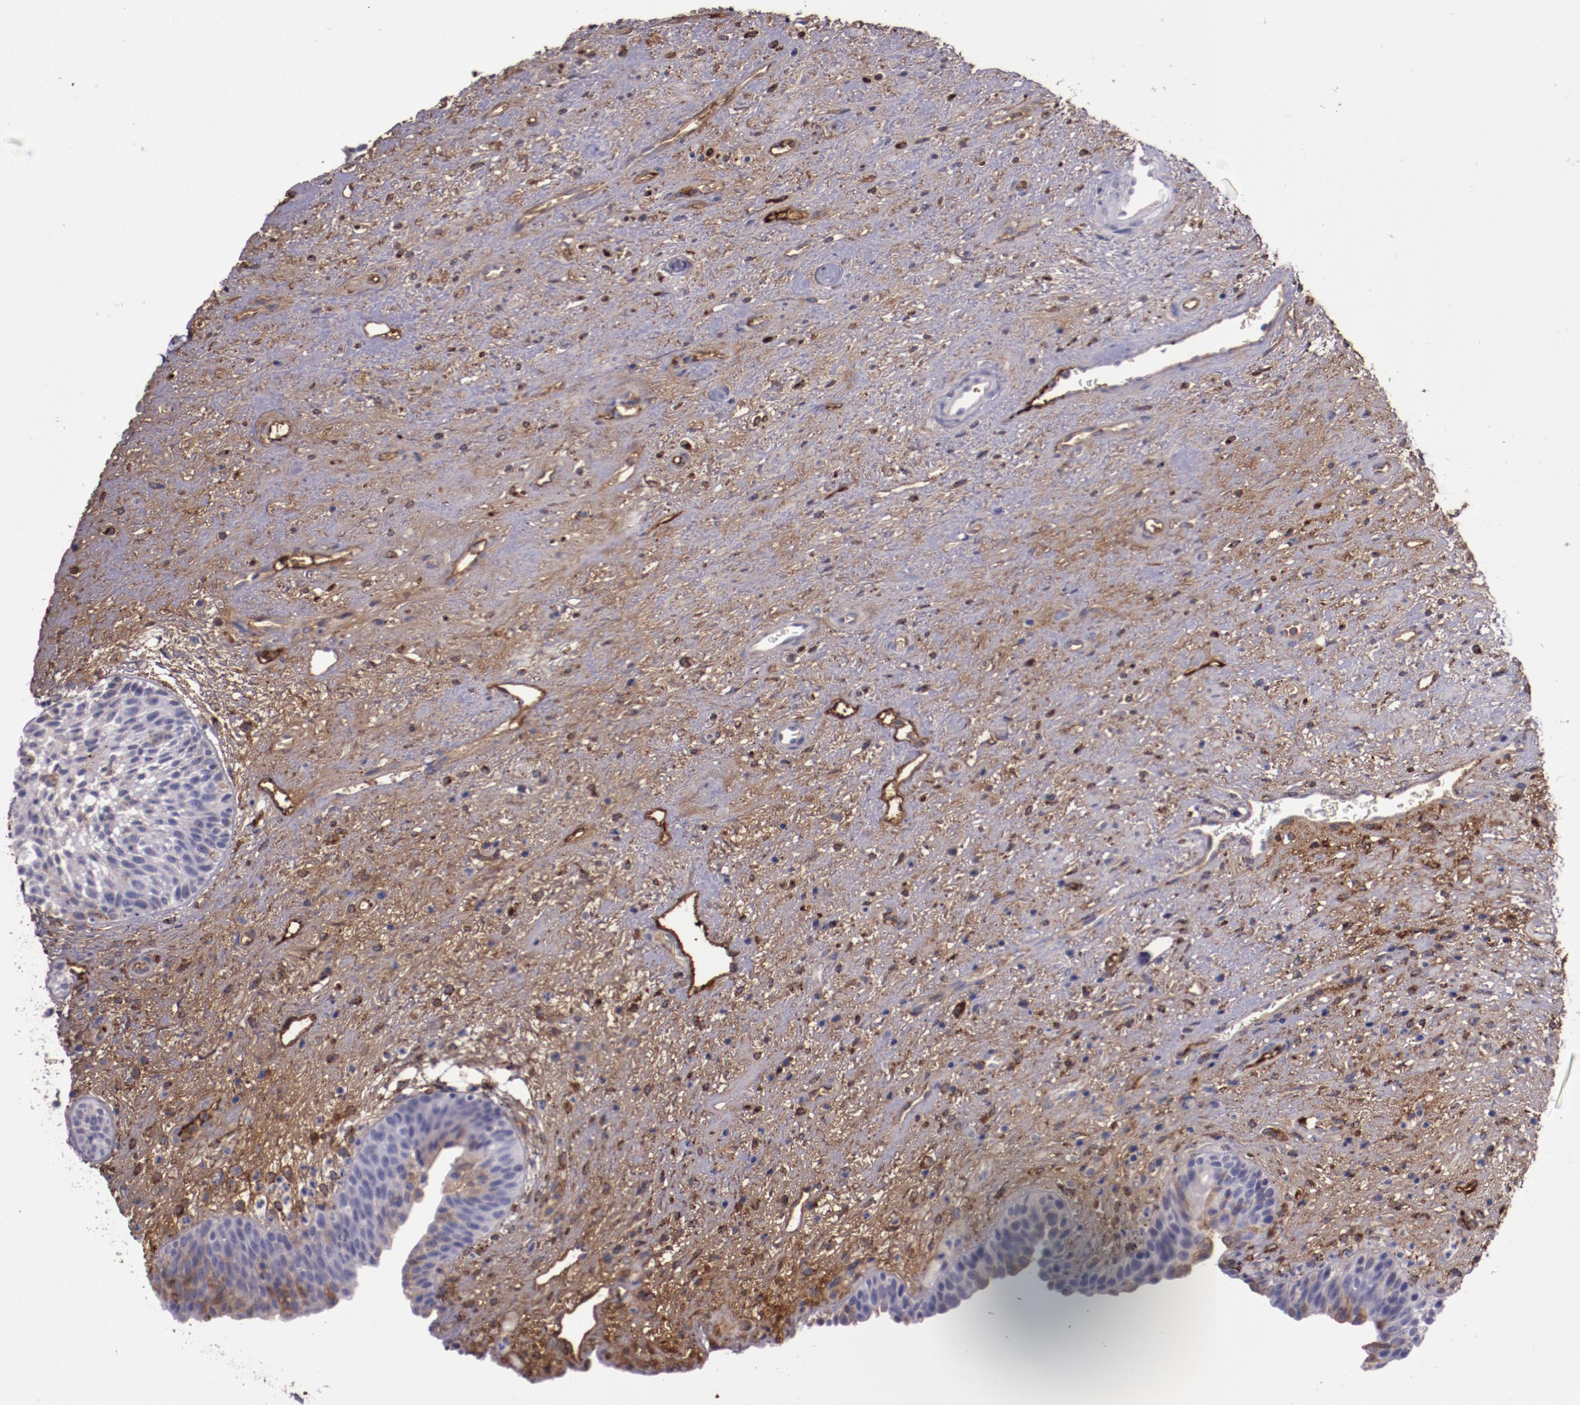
{"staining": {"intensity": "moderate", "quantity": "<25%", "location": "cytoplasmic/membranous"}, "tissue": "urinary bladder", "cell_type": "Urothelial cells", "image_type": "normal", "snomed": [{"axis": "morphology", "description": "Normal tissue, NOS"}, {"axis": "topography", "description": "Urinary bladder"}], "caption": "A micrograph of urinary bladder stained for a protein shows moderate cytoplasmic/membranous brown staining in urothelial cells.", "gene": "A2M", "patient": {"sex": "male", "age": 48}}